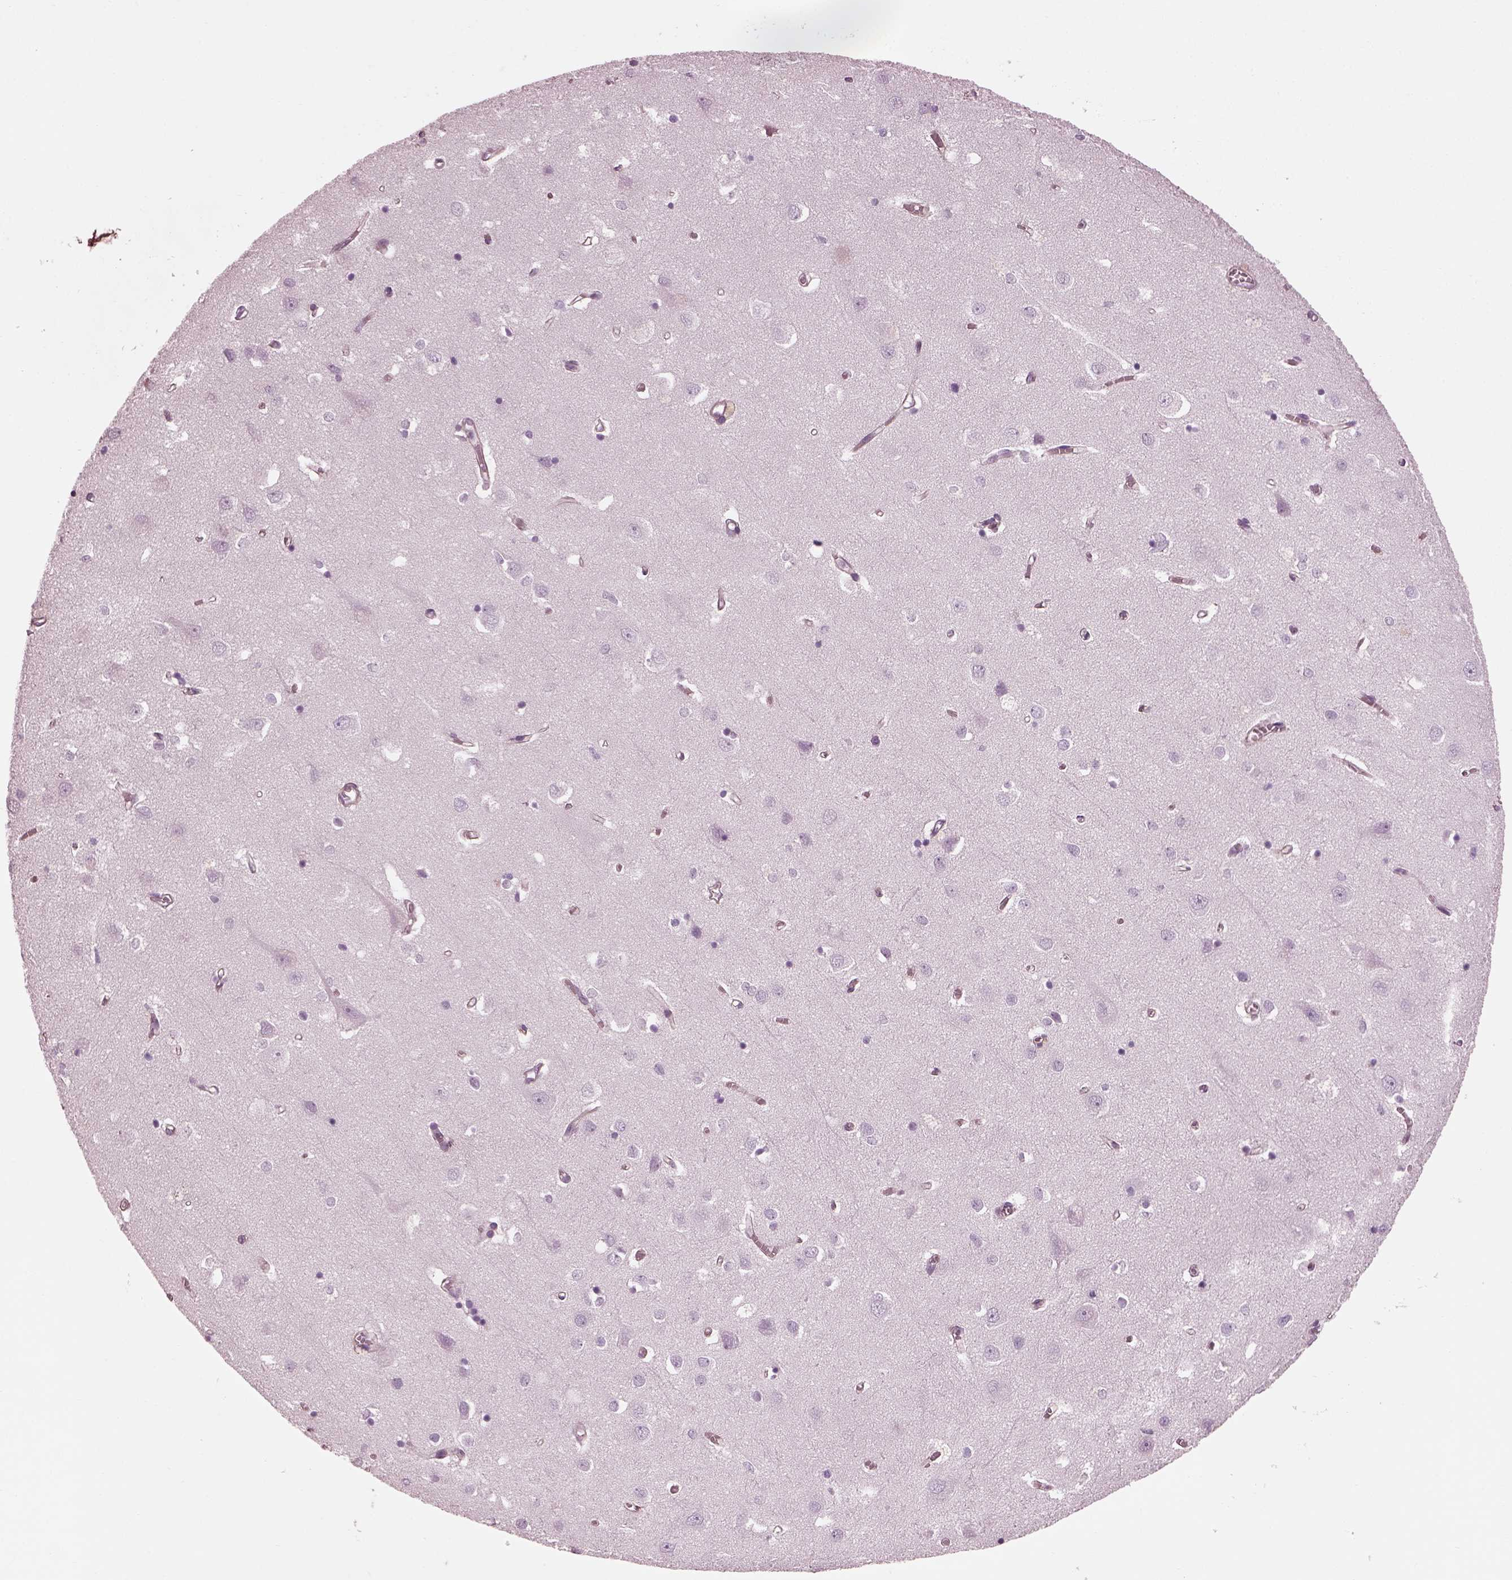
{"staining": {"intensity": "negative", "quantity": "none", "location": "none"}, "tissue": "cerebral cortex", "cell_type": "Endothelial cells", "image_type": "normal", "snomed": [{"axis": "morphology", "description": "Normal tissue, NOS"}, {"axis": "topography", "description": "Cerebral cortex"}], "caption": "Endothelial cells show no significant protein positivity in benign cerebral cortex. The staining is performed using DAB brown chromogen with nuclei counter-stained in using hematoxylin.", "gene": "BFSP1", "patient": {"sex": "male", "age": 70}}